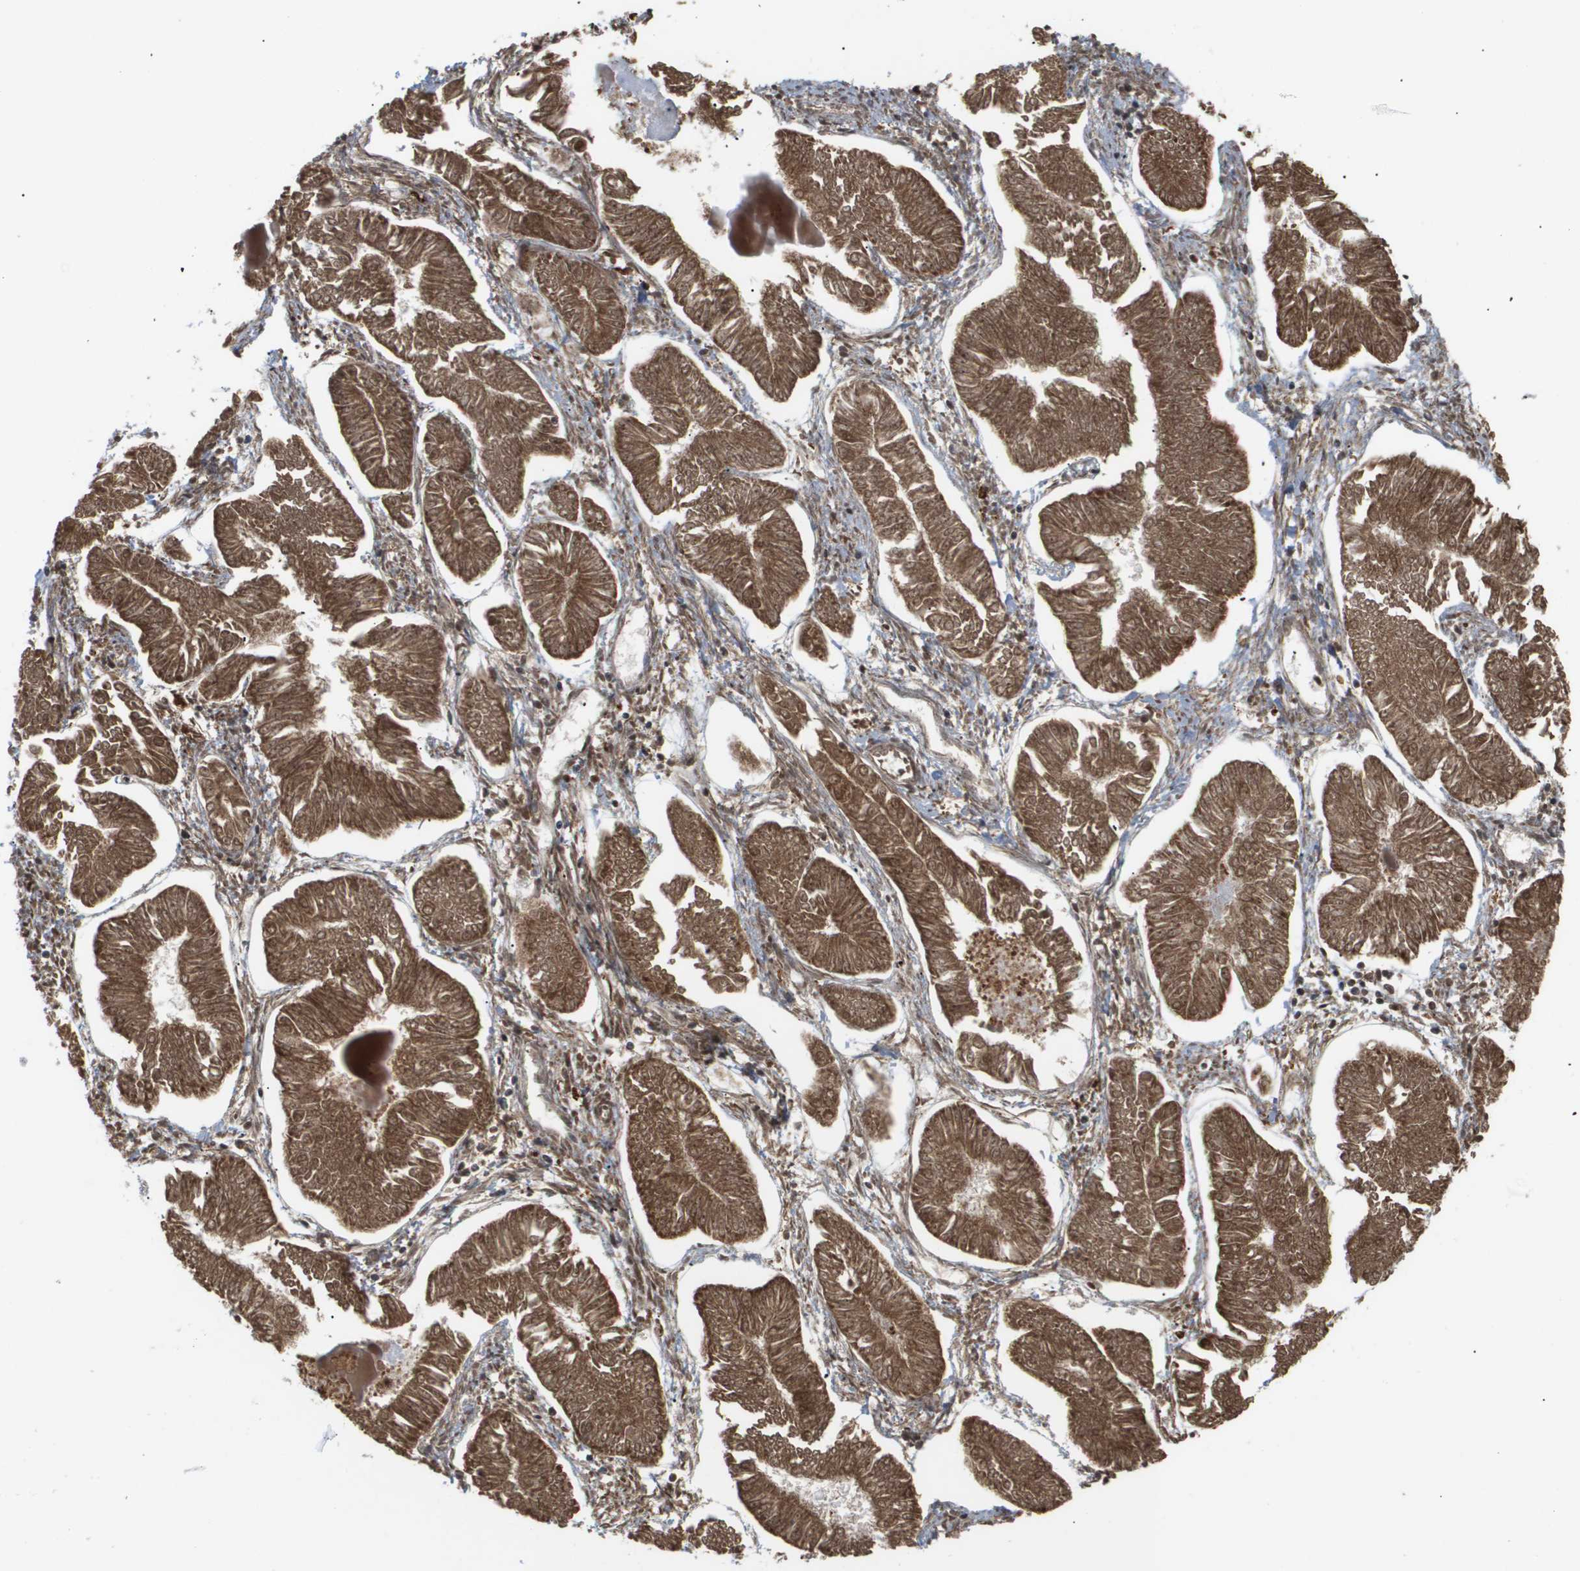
{"staining": {"intensity": "moderate", "quantity": ">75%", "location": "cytoplasmic/membranous"}, "tissue": "endometrial cancer", "cell_type": "Tumor cells", "image_type": "cancer", "snomed": [{"axis": "morphology", "description": "Adenocarcinoma, NOS"}, {"axis": "topography", "description": "Endometrium"}], "caption": "Protein expression analysis of adenocarcinoma (endometrial) displays moderate cytoplasmic/membranous expression in about >75% of tumor cells. Nuclei are stained in blue.", "gene": "PDGFB", "patient": {"sex": "female", "age": 53}}